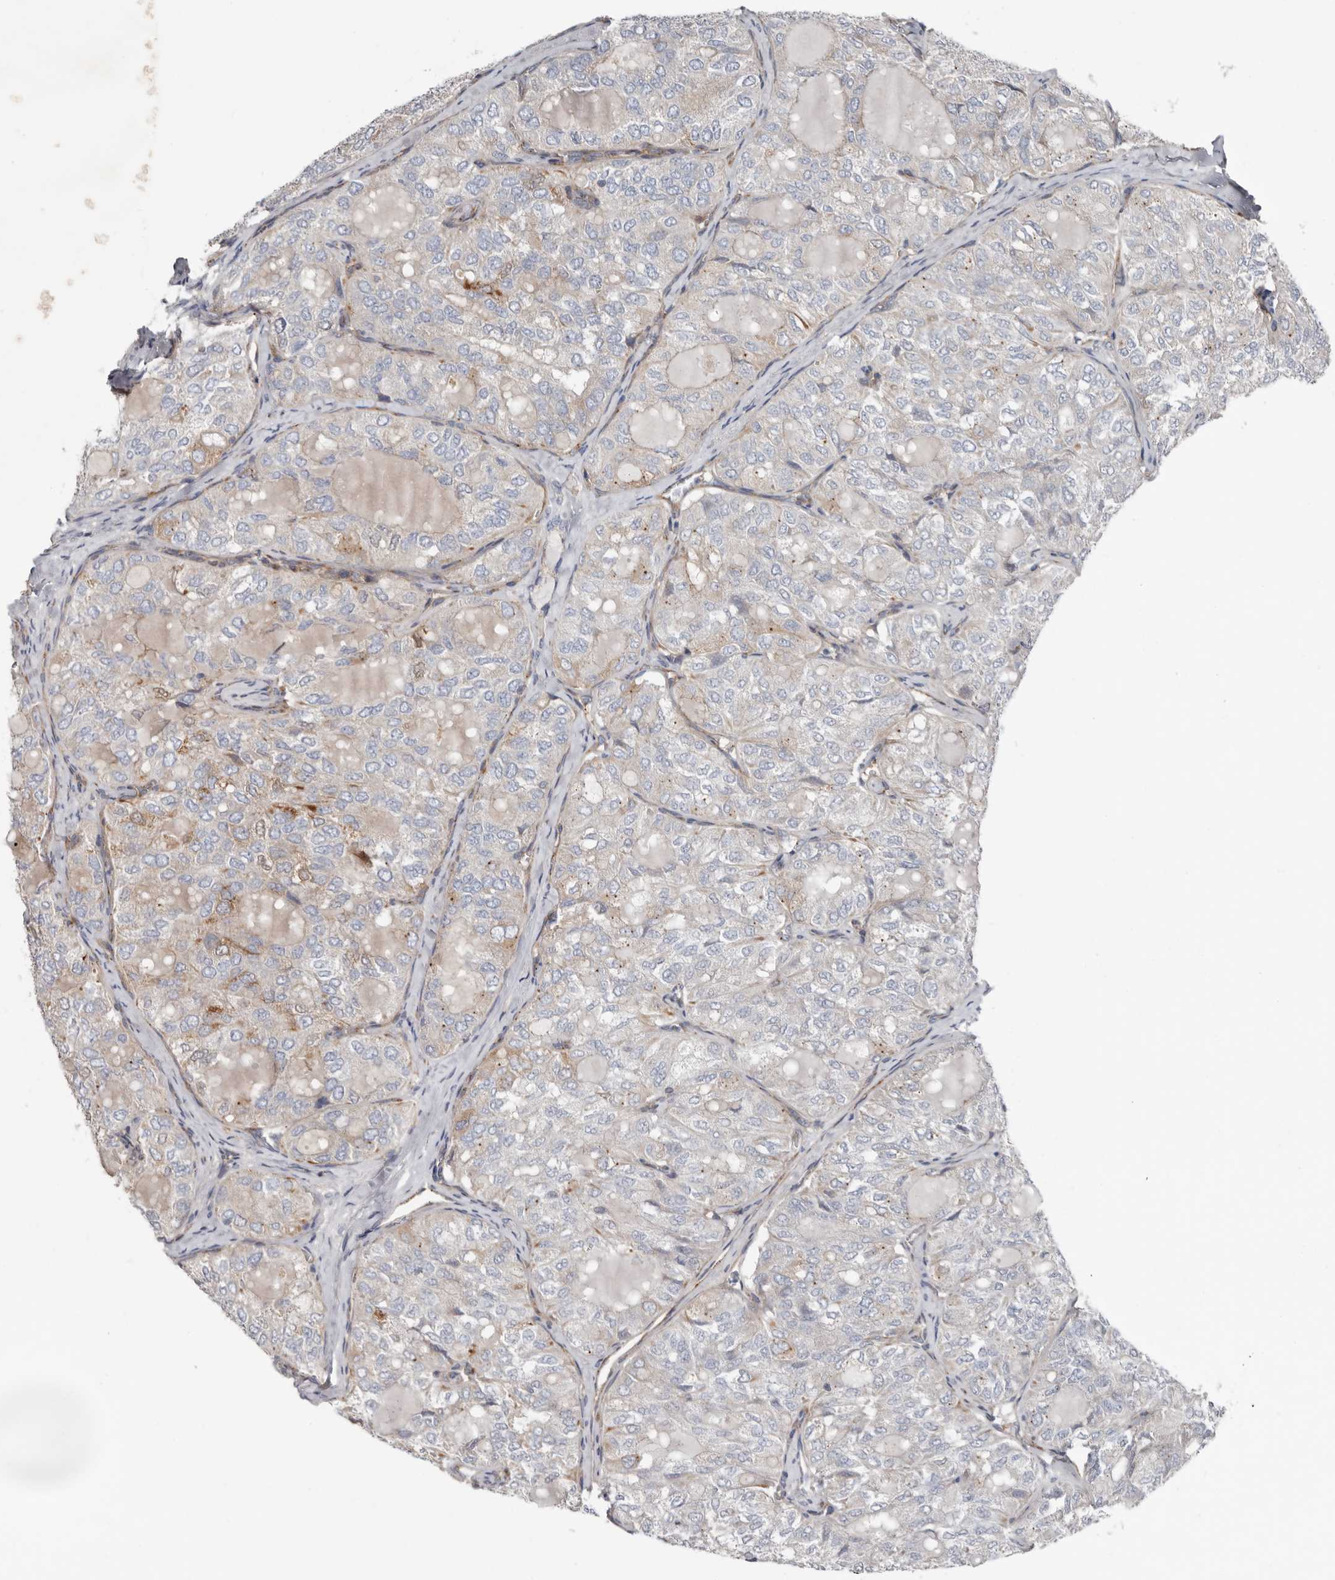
{"staining": {"intensity": "weak", "quantity": "25%-75%", "location": "cytoplasmic/membranous"}, "tissue": "thyroid cancer", "cell_type": "Tumor cells", "image_type": "cancer", "snomed": [{"axis": "morphology", "description": "Follicular adenoma carcinoma, NOS"}, {"axis": "topography", "description": "Thyroid gland"}], "caption": "Thyroid cancer (follicular adenoma carcinoma) stained with a brown dye demonstrates weak cytoplasmic/membranous positive staining in about 25%-75% of tumor cells.", "gene": "LUZP1", "patient": {"sex": "male", "age": 75}}